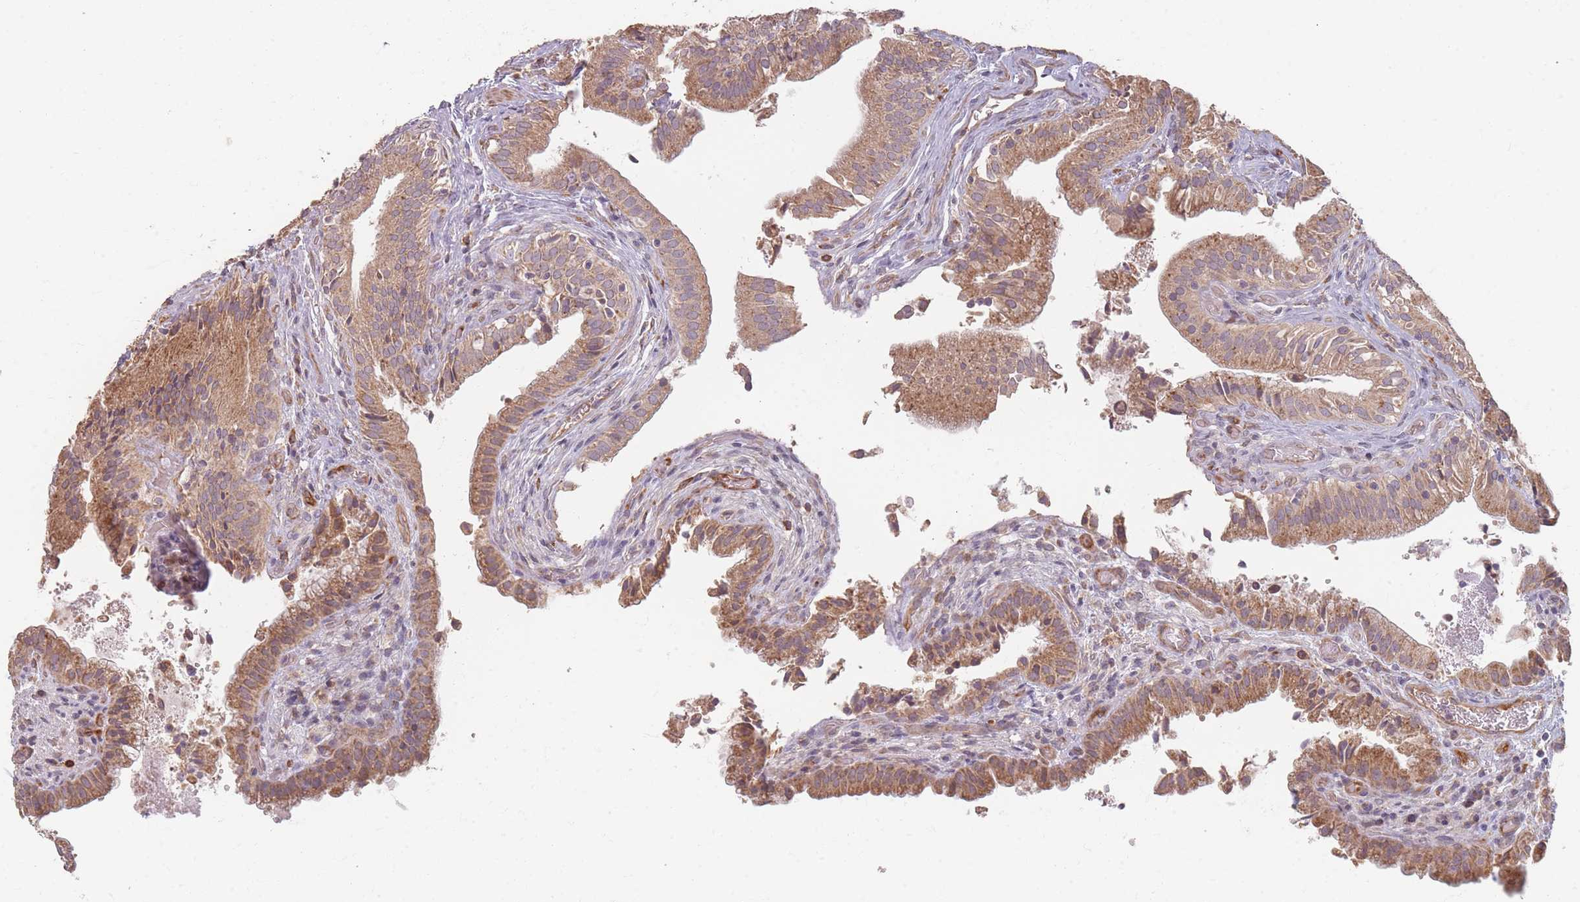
{"staining": {"intensity": "moderate", "quantity": ">75%", "location": "cytoplasmic/membranous"}, "tissue": "gallbladder", "cell_type": "Glandular cells", "image_type": "normal", "snomed": [{"axis": "morphology", "description": "Normal tissue, NOS"}, {"axis": "topography", "description": "Gallbladder"}], "caption": "Protein expression analysis of normal human gallbladder reveals moderate cytoplasmic/membranous expression in approximately >75% of glandular cells.", "gene": "MRPS6", "patient": {"sex": "male", "age": 24}}